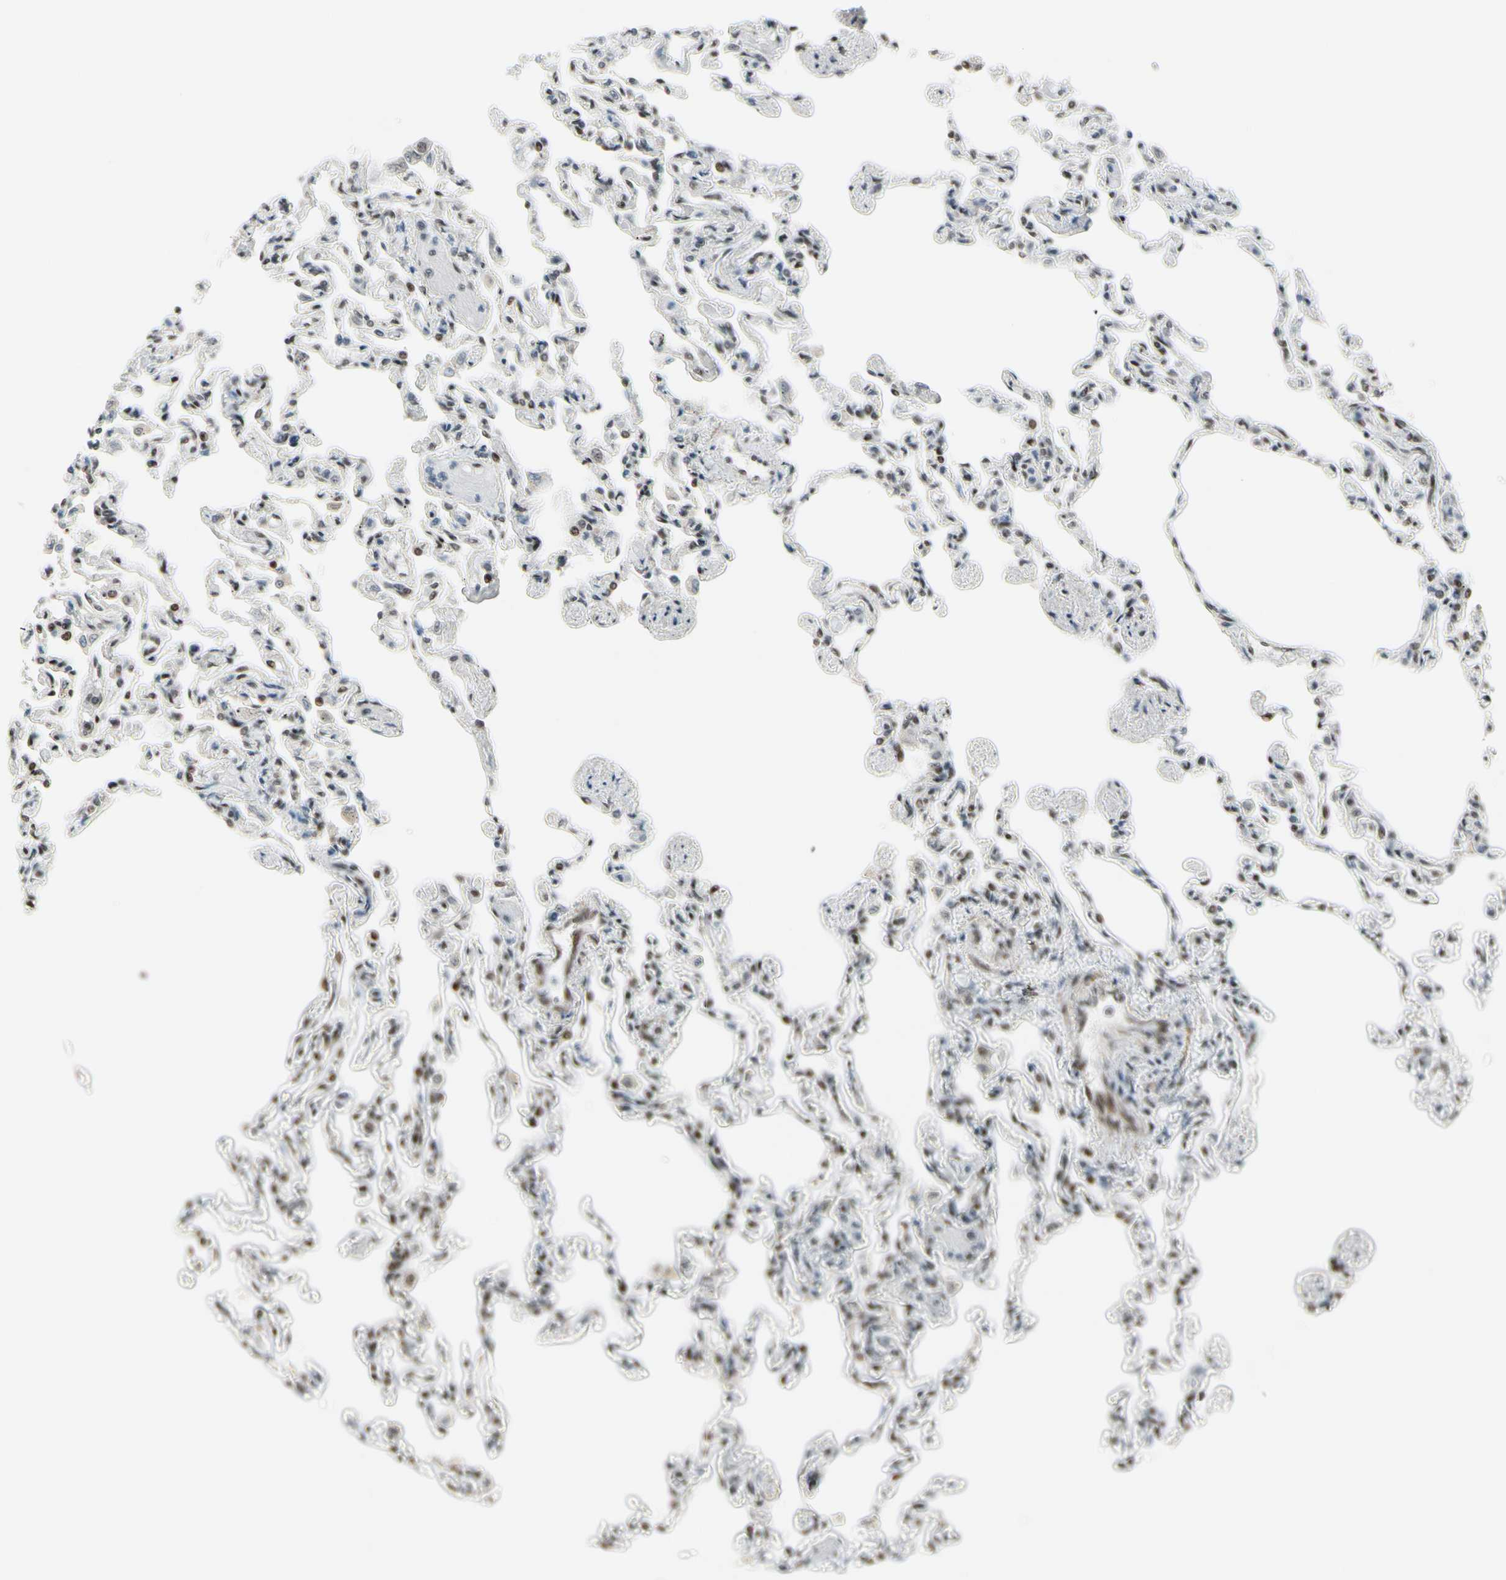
{"staining": {"intensity": "strong", "quantity": "25%-75%", "location": "nuclear"}, "tissue": "lung", "cell_type": "Alveolar cells", "image_type": "normal", "snomed": [{"axis": "morphology", "description": "Normal tissue, NOS"}, {"axis": "topography", "description": "Lung"}], "caption": "IHC of benign human lung exhibits high levels of strong nuclear expression in approximately 25%-75% of alveolar cells. The protein of interest is stained brown, and the nuclei are stained in blue (DAB (3,3'-diaminobenzidine) IHC with brightfield microscopy, high magnification).", "gene": "CHAMP1", "patient": {"sex": "male", "age": 21}}